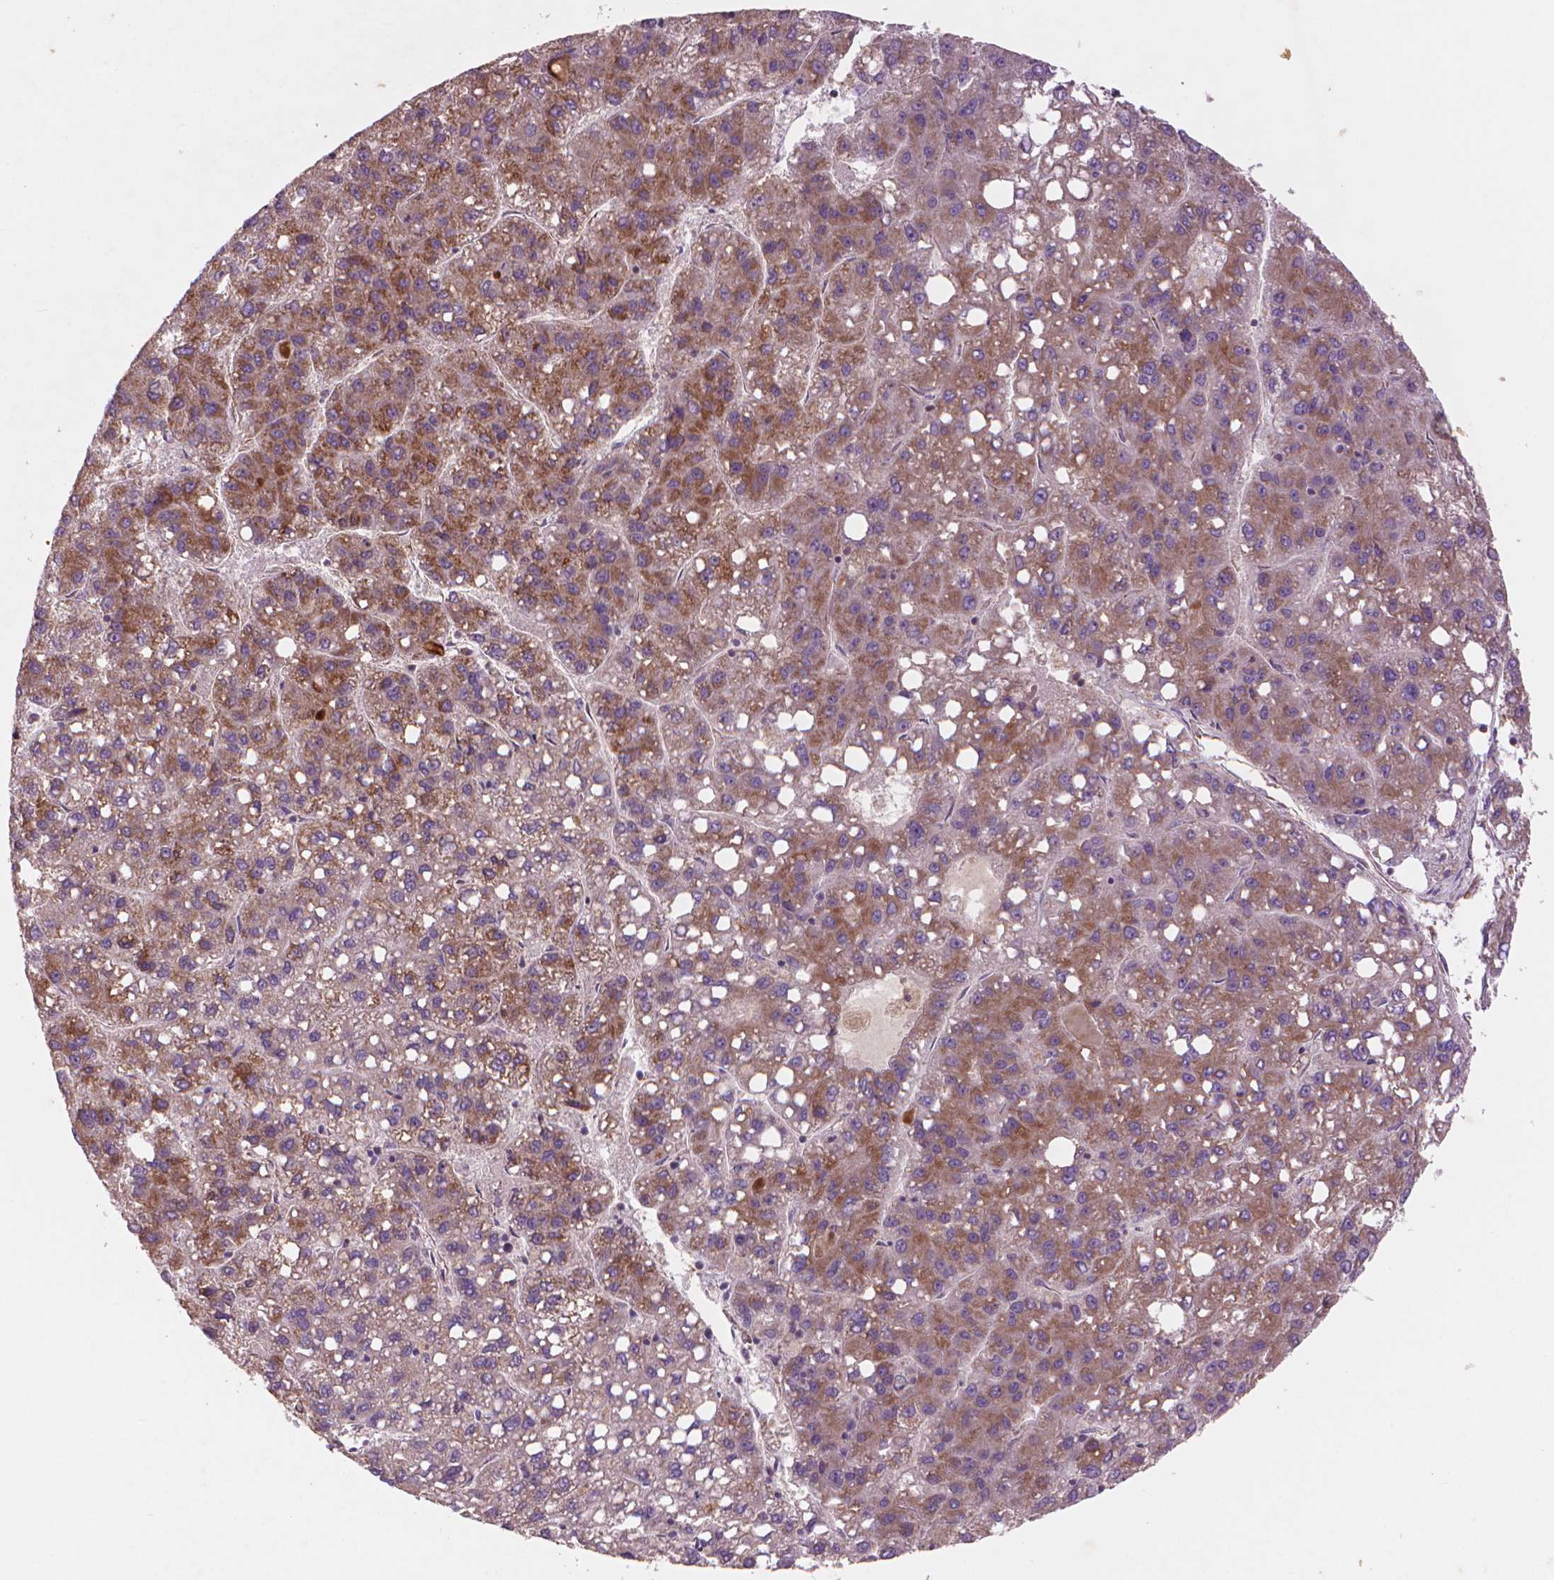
{"staining": {"intensity": "moderate", "quantity": ">75%", "location": "cytoplasmic/membranous"}, "tissue": "liver cancer", "cell_type": "Tumor cells", "image_type": "cancer", "snomed": [{"axis": "morphology", "description": "Carcinoma, Hepatocellular, NOS"}, {"axis": "topography", "description": "Liver"}], "caption": "There is medium levels of moderate cytoplasmic/membranous staining in tumor cells of liver cancer (hepatocellular carcinoma), as demonstrated by immunohistochemical staining (brown color).", "gene": "NLRX1", "patient": {"sex": "female", "age": 82}}